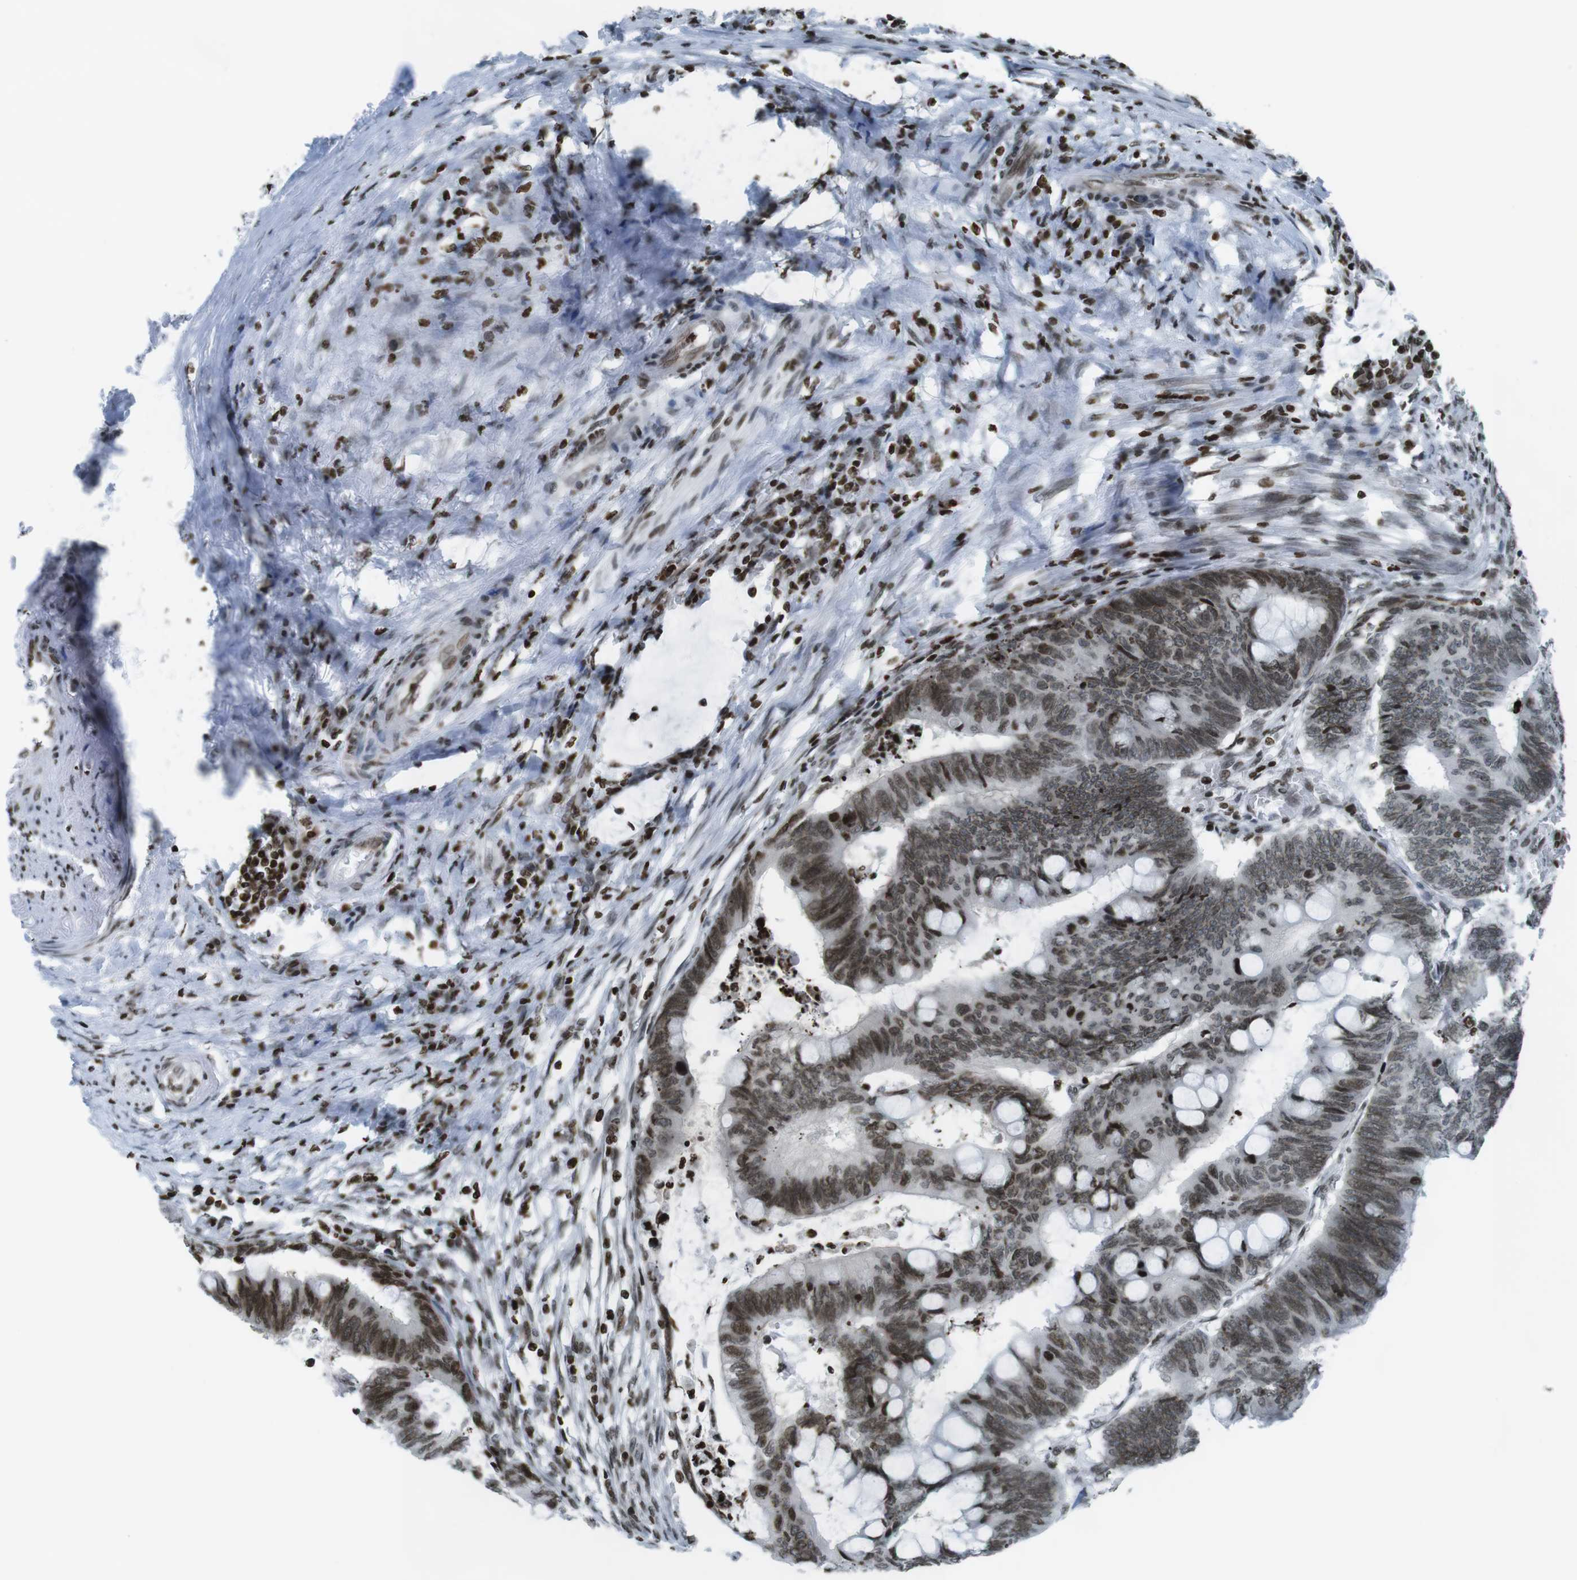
{"staining": {"intensity": "moderate", "quantity": ">75%", "location": "nuclear"}, "tissue": "colorectal cancer", "cell_type": "Tumor cells", "image_type": "cancer", "snomed": [{"axis": "morphology", "description": "Normal tissue, NOS"}, {"axis": "morphology", "description": "Adenocarcinoma, NOS"}, {"axis": "topography", "description": "Rectum"}, {"axis": "topography", "description": "Peripheral nerve tissue"}], "caption": "Immunohistochemical staining of human adenocarcinoma (colorectal) demonstrates medium levels of moderate nuclear protein staining in approximately >75% of tumor cells.", "gene": "H2AC8", "patient": {"sex": "male", "age": 92}}